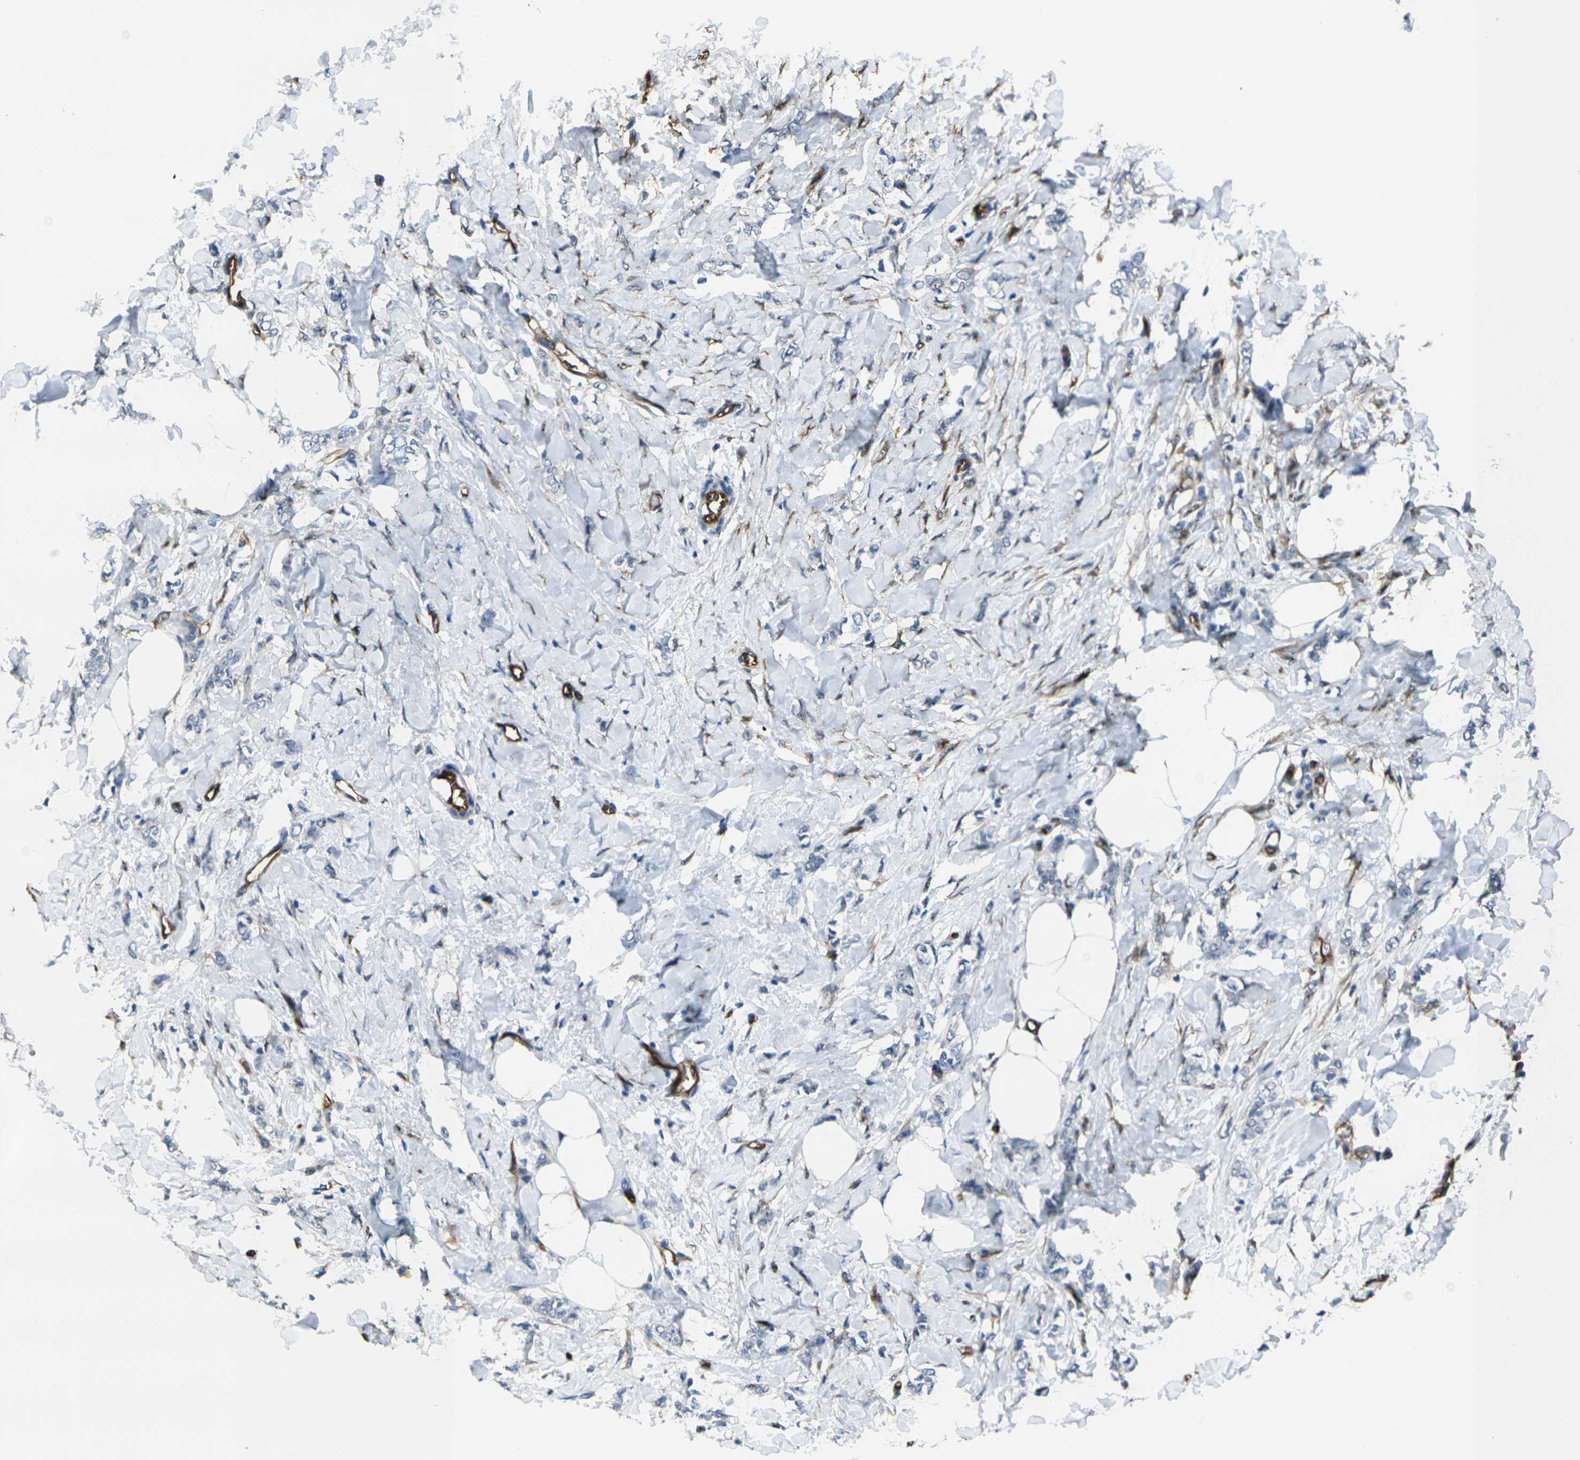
{"staining": {"intensity": "negative", "quantity": "none", "location": "none"}, "tissue": "breast cancer", "cell_type": "Tumor cells", "image_type": "cancer", "snomed": [{"axis": "morphology", "description": "Lobular carcinoma, in situ"}, {"axis": "morphology", "description": "Lobular carcinoma"}, {"axis": "topography", "description": "Breast"}], "caption": "Tumor cells are negative for protein expression in human lobular carcinoma in situ (breast). (DAB IHC, high magnification).", "gene": "HSPA12B", "patient": {"sex": "female", "age": 41}}